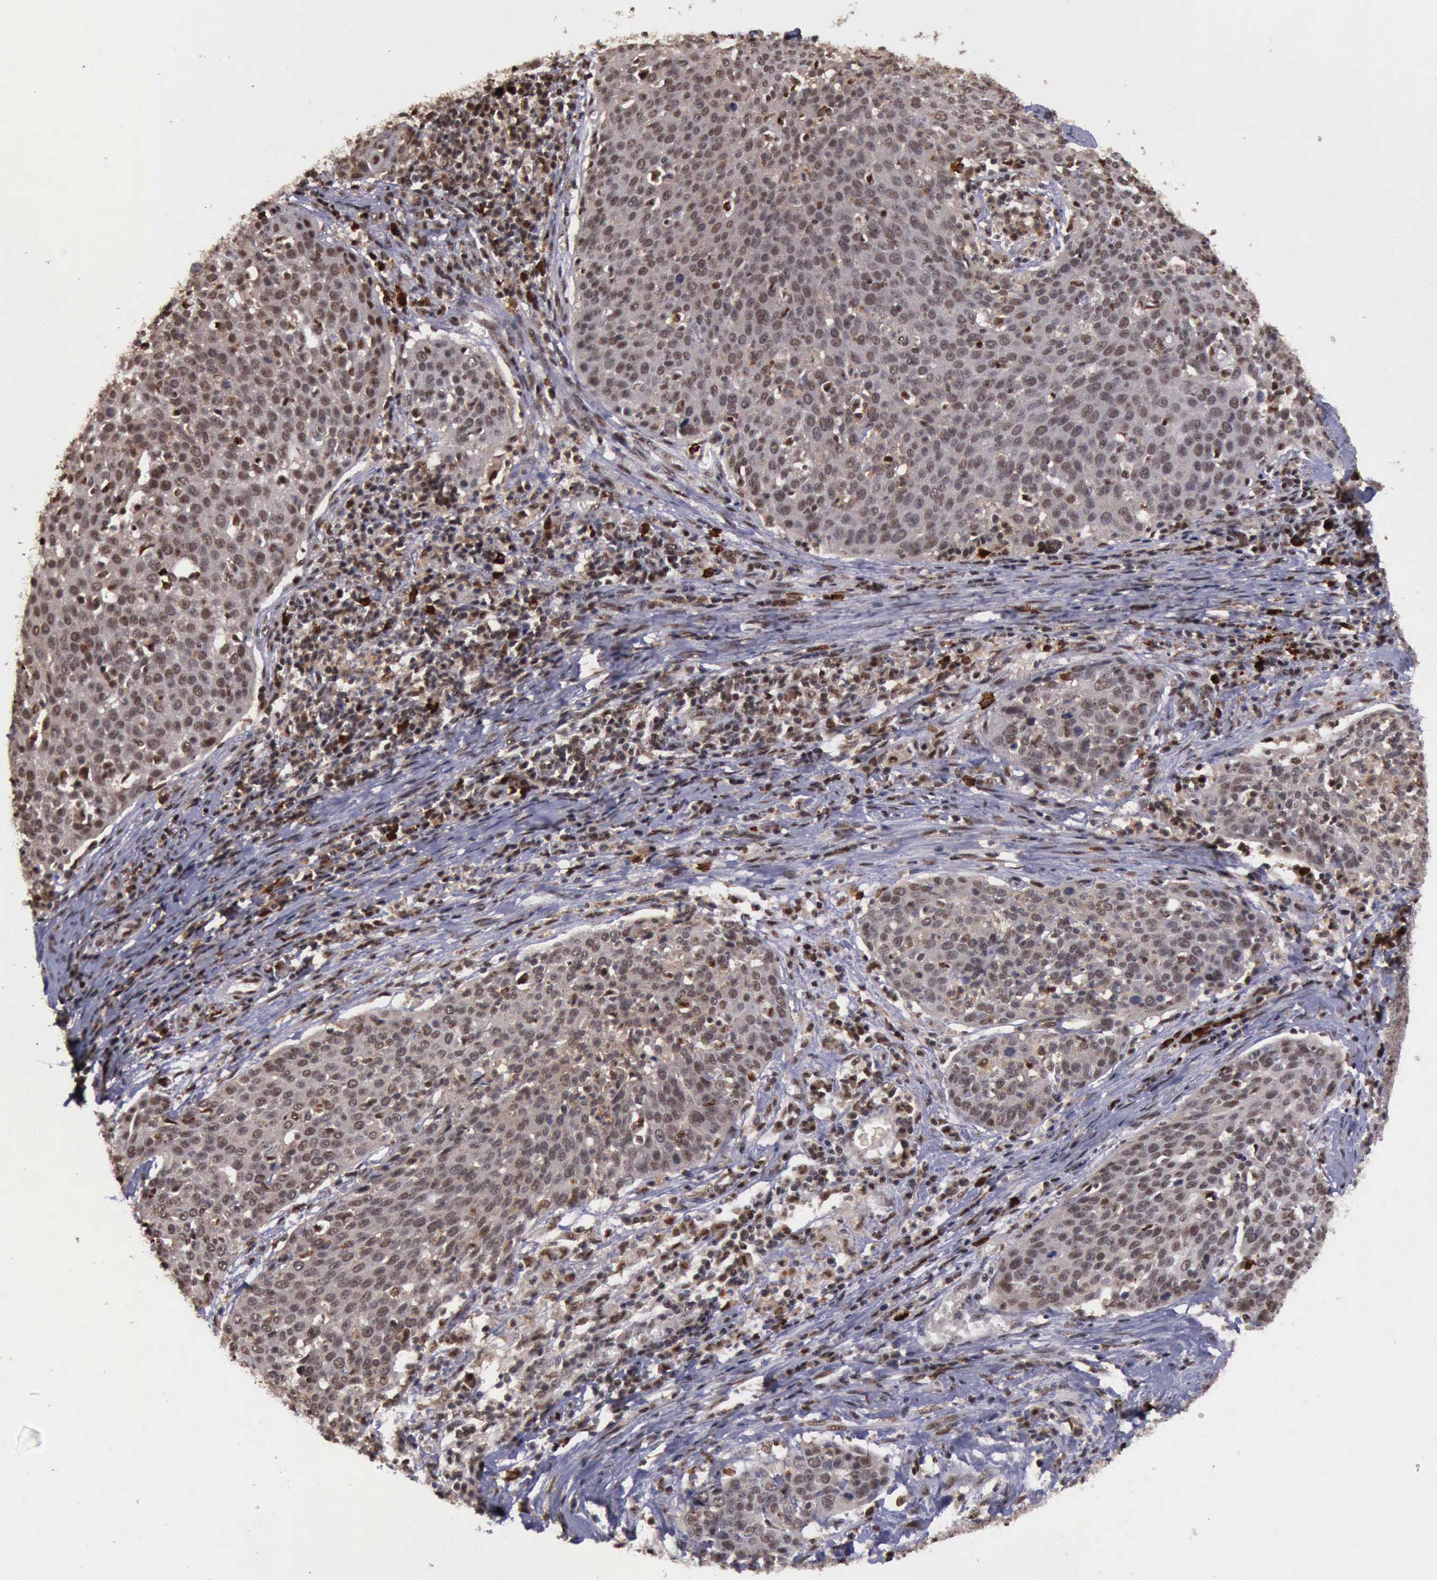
{"staining": {"intensity": "moderate", "quantity": ">75%", "location": "cytoplasmic/membranous,nuclear"}, "tissue": "cervical cancer", "cell_type": "Tumor cells", "image_type": "cancer", "snomed": [{"axis": "morphology", "description": "Squamous cell carcinoma, NOS"}, {"axis": "topography", "description": "Cervix"}], "caption": "IHC (DAB) staining of human cervical cancer shows moderate cytoplasmic/membranous and nuclear protein positivity in about >75% of tumor cells.", "gene": "TRMT2A", "patient": {"sex": "female", "age": 38}}